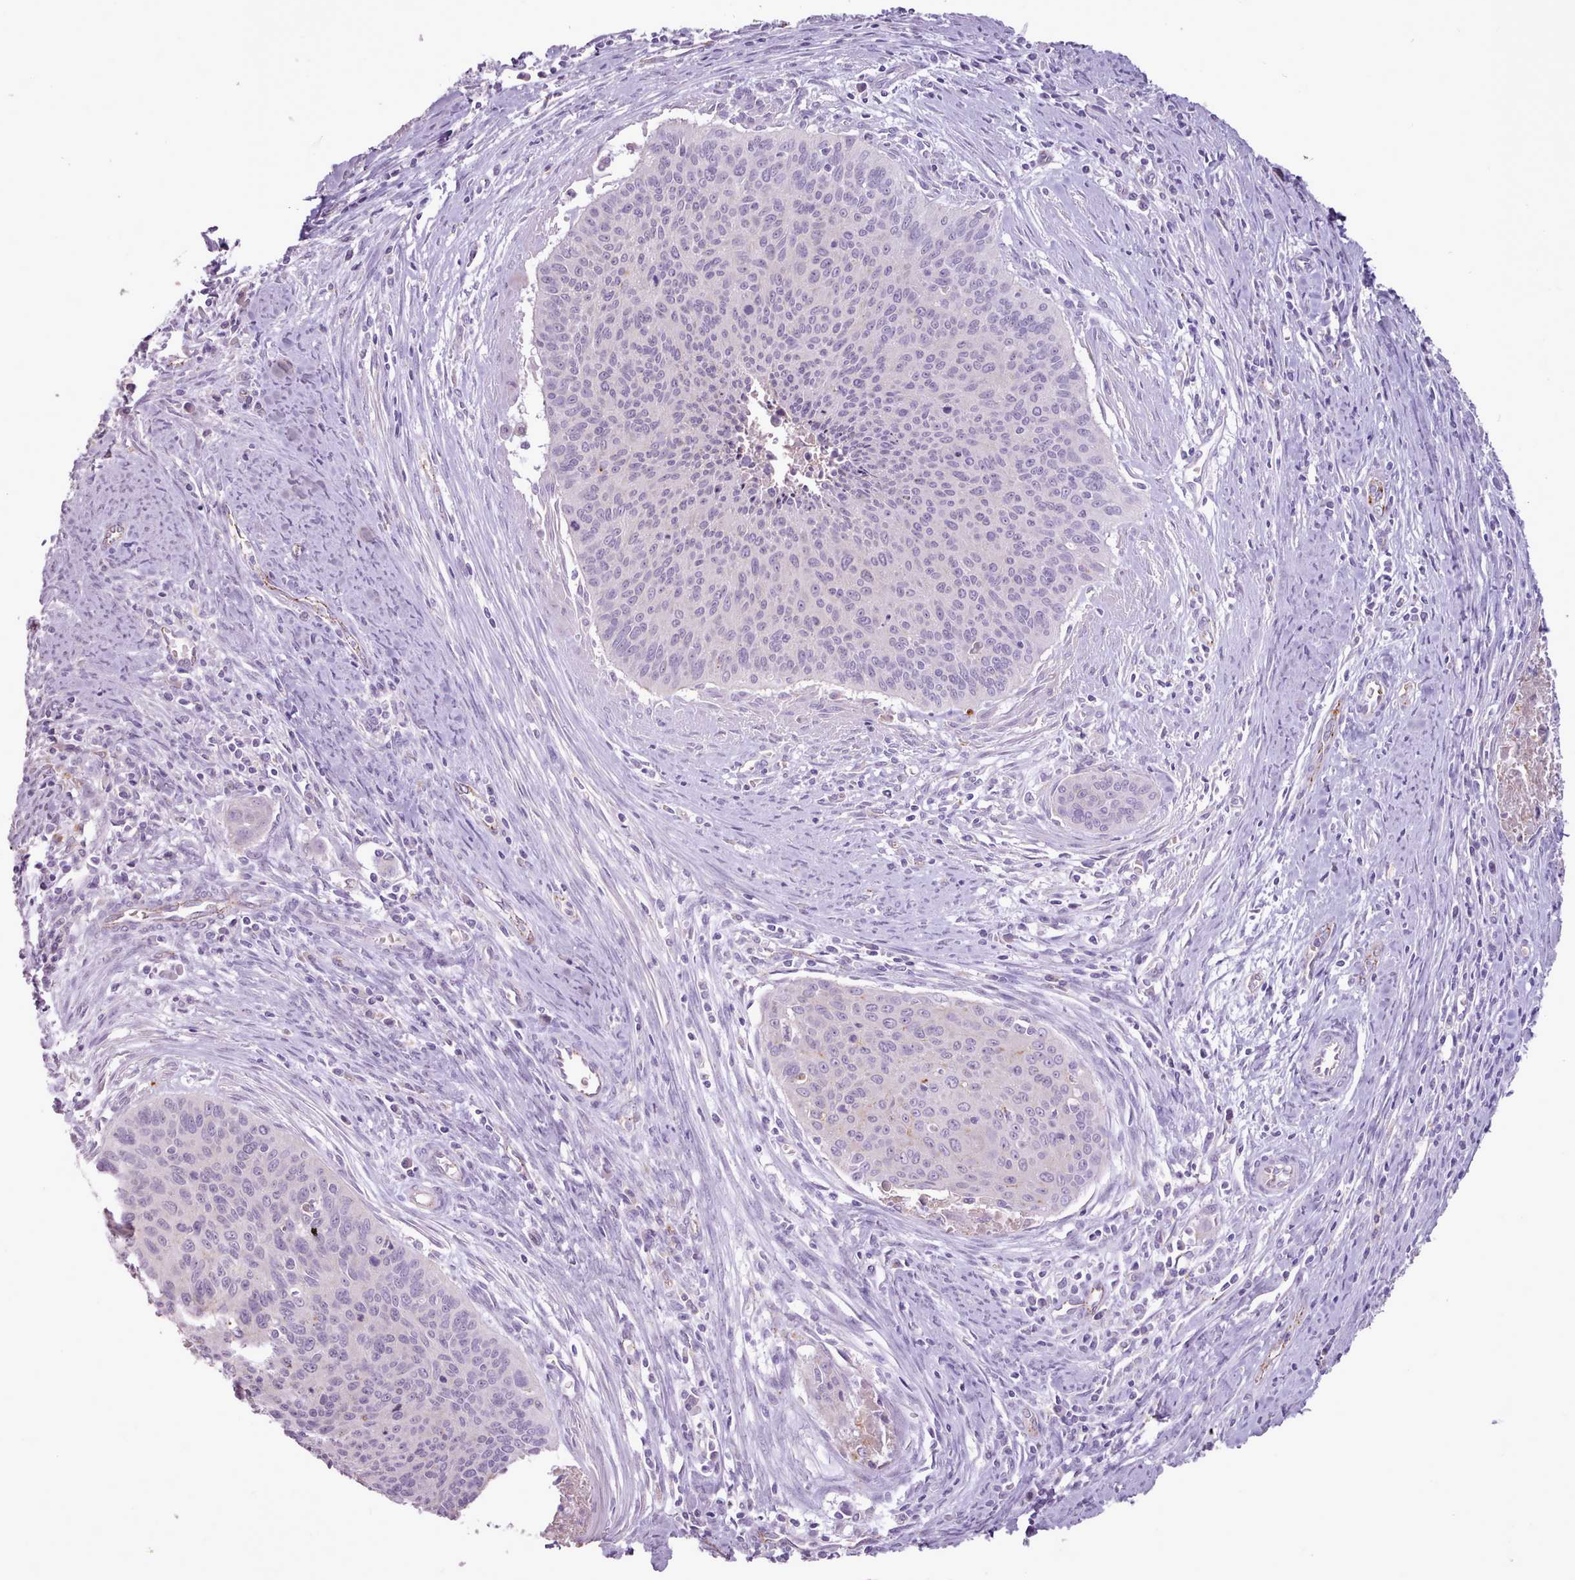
{"staining": {"intensity": "negative", "quantity": "none", "location": "none"}, "tissue": "cervical cancer", "cell_type": "Tumor cells", "image_type": "cancer", "snomed": [{"axis": "morphology", "description": "Squamous cell carcinoma, NOS"}, {"axis": "topography", "description": "Cervix"}], "caption": "Immunohistochemistry (IHC) histopathology image of neoplastic tissue: cervical cancer (squamous cell carcinoma) stained with DAB (3,3'-diaminobenzidine) reveals no significant protein expression in tumor cells. Brightfield microscopy of IHC stained with DAB (3,3'-diaminobenzidine) (brown) and hematoxylin (blue), captured at high magnification.", "gene": "ATRAID", "patient": {"sex": "female", "age": 55}}